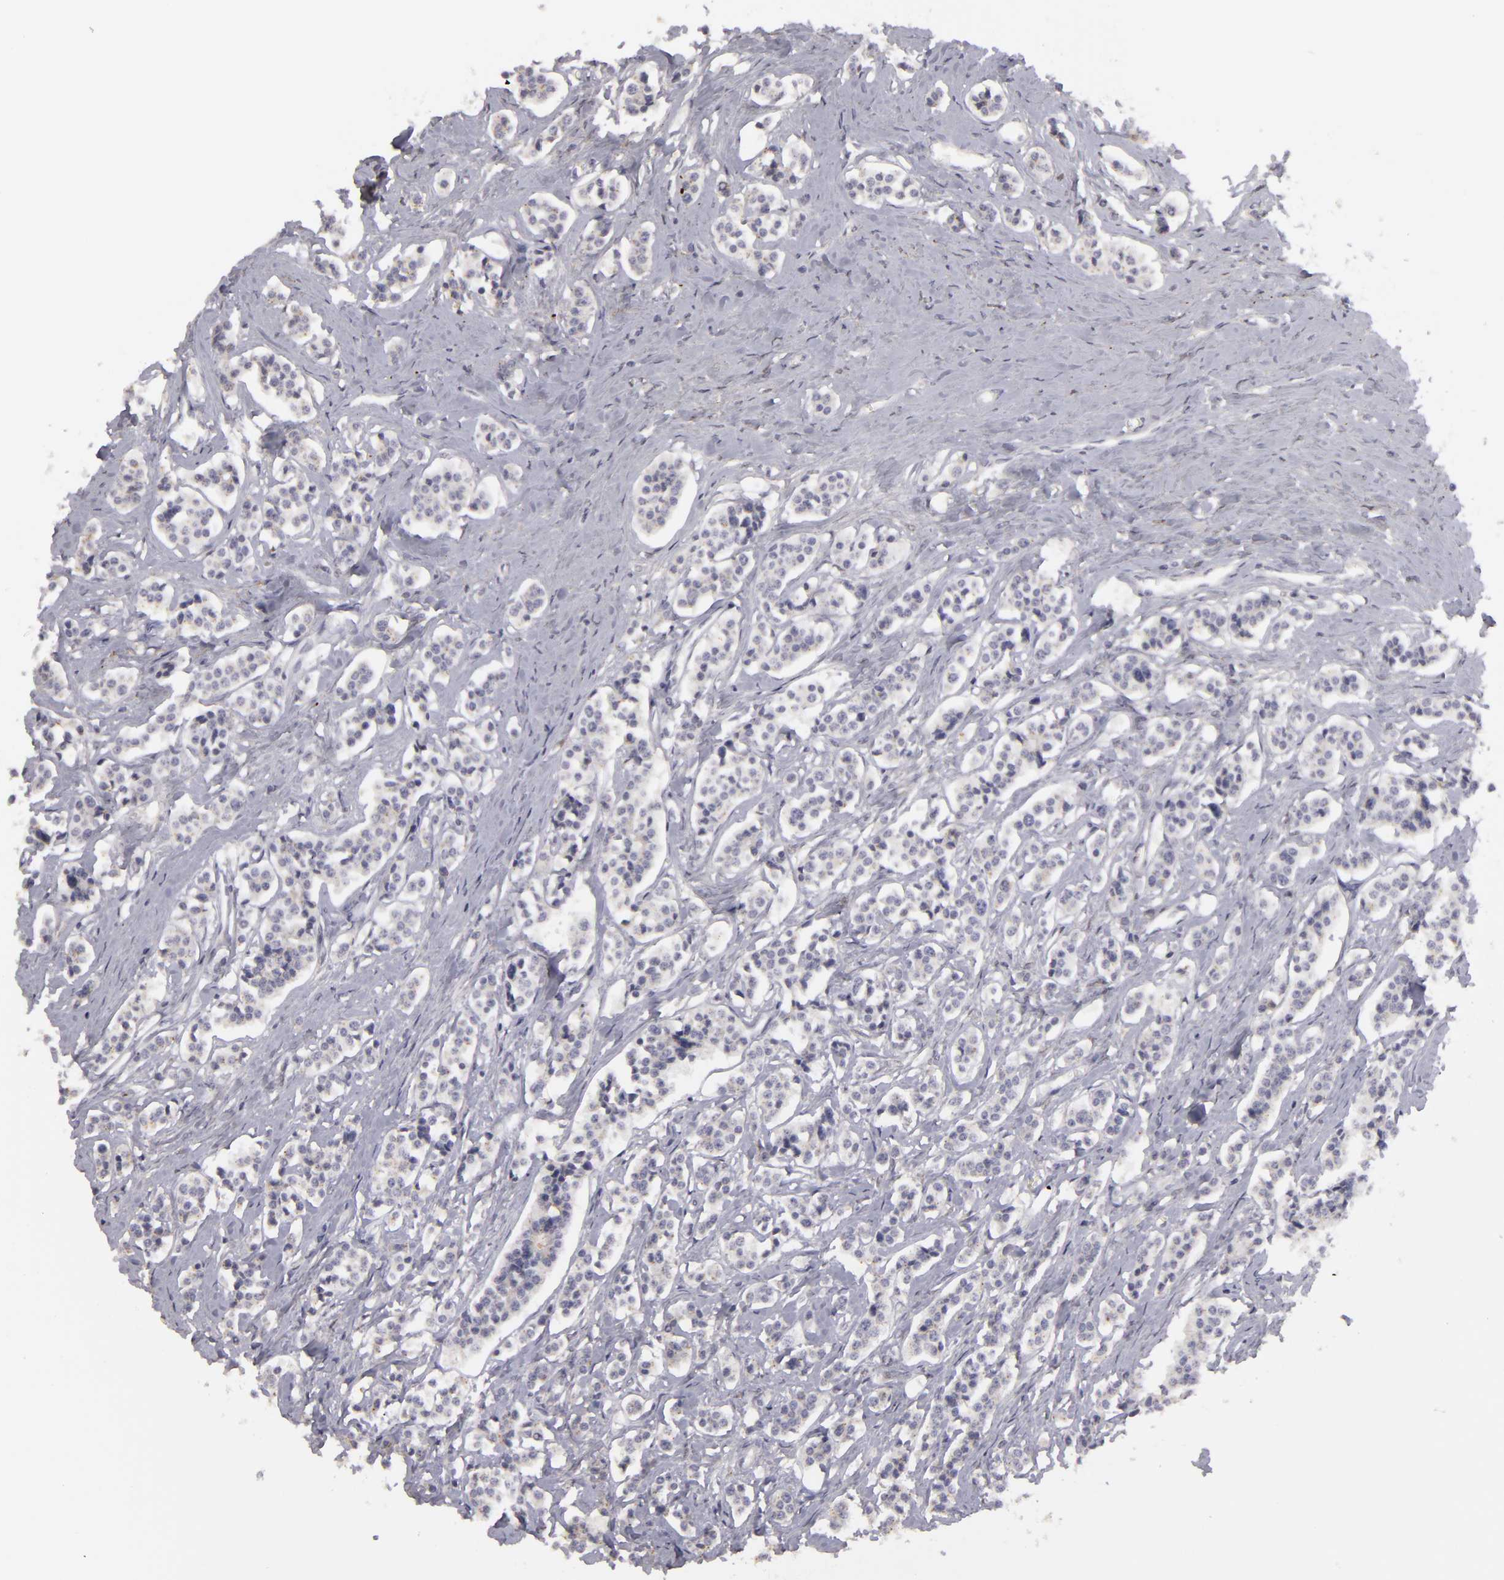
{"staining": {"intensity": "negative", "quantity": "none", "location": "none"}, "tissue": "carcinoid", "cell_type": "Tumor cells", "image_type": "cancer", "snomed": [{"axis": "morphology", "description": "Carcinoid, malignant, NOS"}, {"axis": "topography", "description": "Small intestine"}], "caption": "Immunohistochemical staining of human malignant carcinoid exhibits no significant positivity in tumor cells. (Brightfield microscopy of DAB (3,3'-diaminobenzidine) immunohistochemistry at high magnification).", "gene": "EFS", "patient": {"sex": "male", "age": 63}}